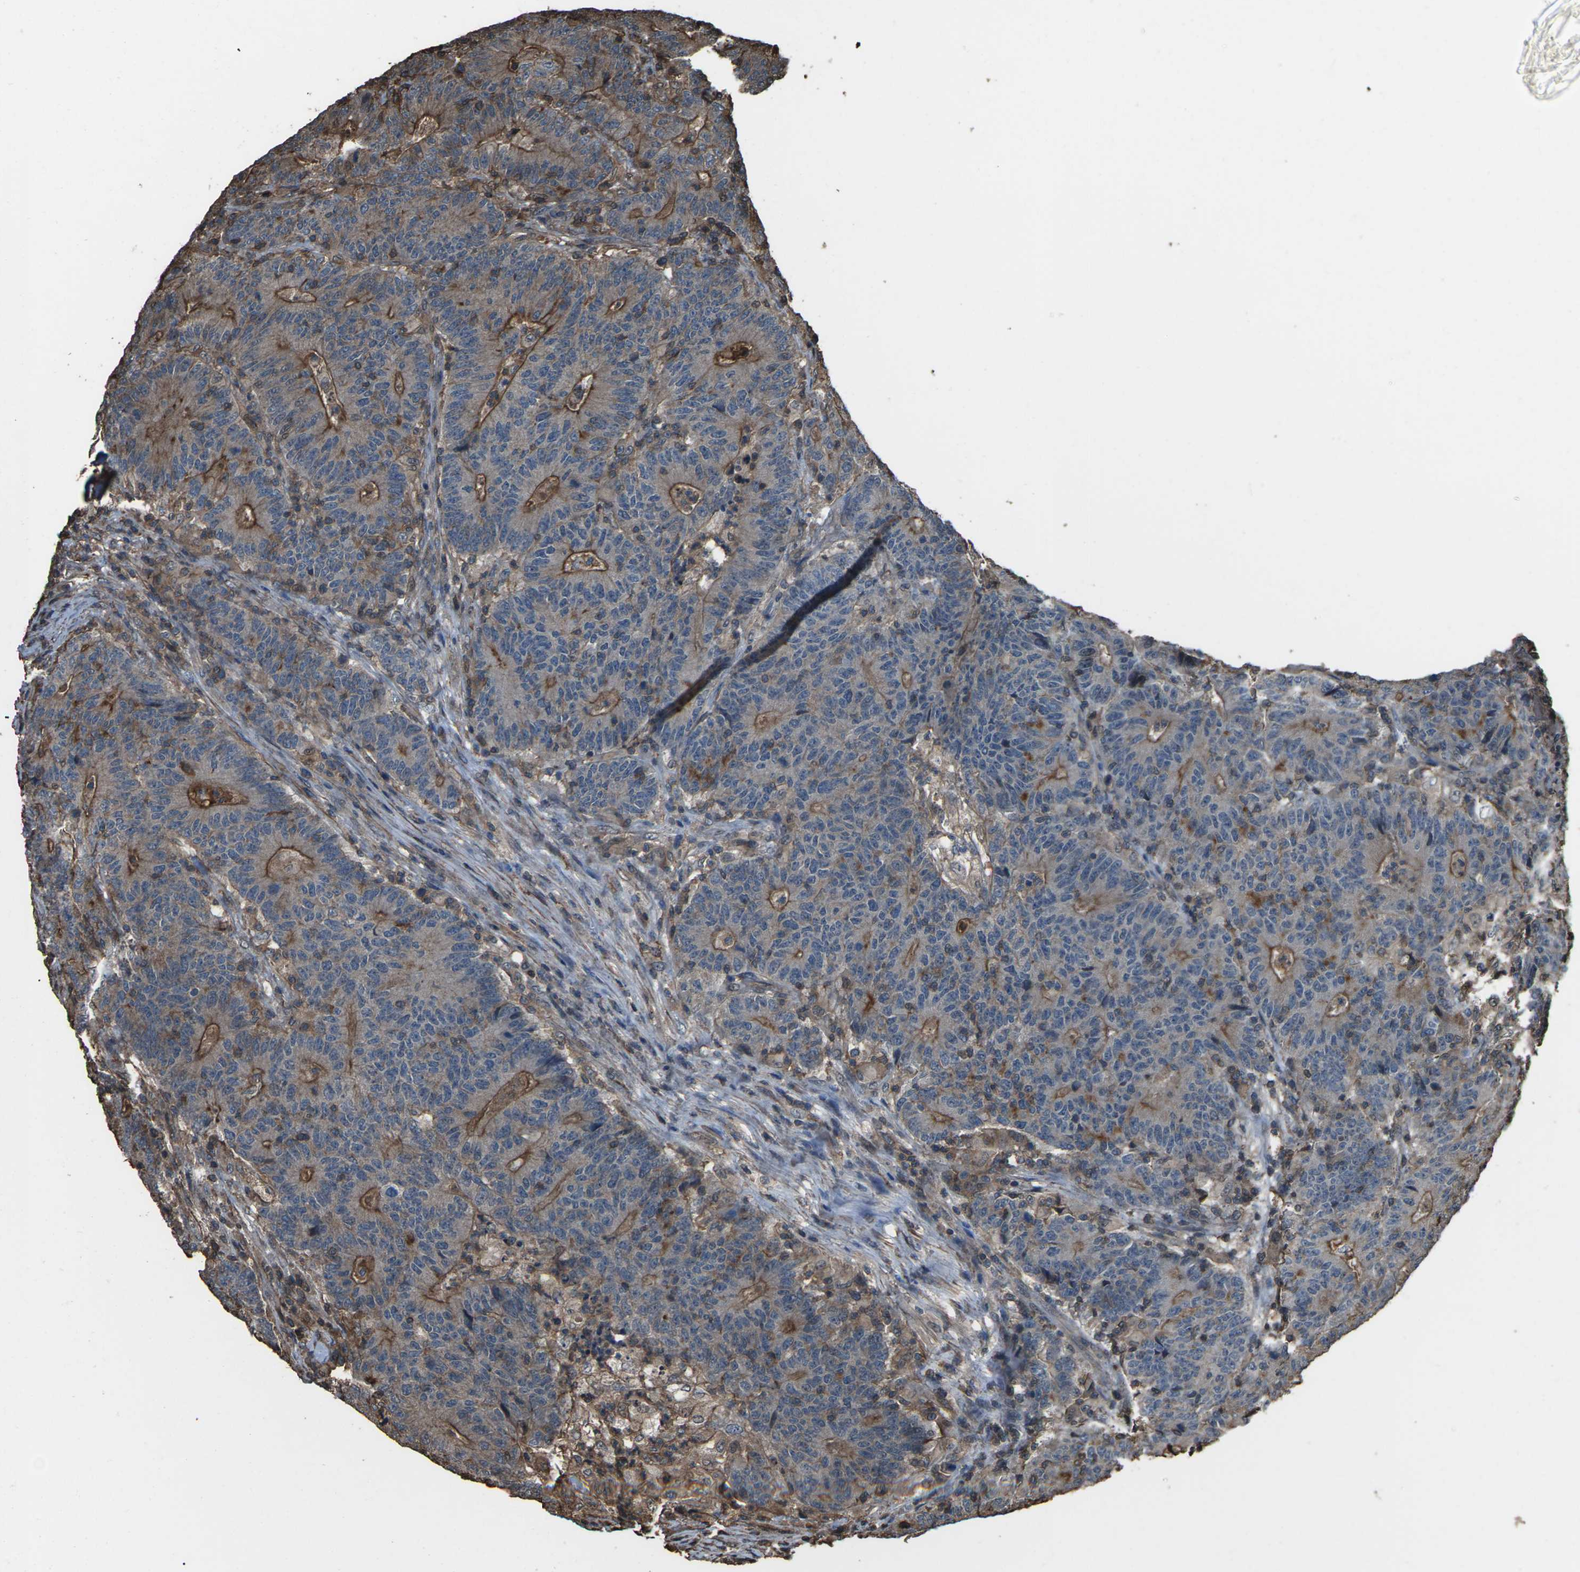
{"staining": {"intensity": "strong", "quantity": "25%-75%", "location": "cytoplasmic/membranous"}, "tissue": "colorectal cancer", "cell_type": "Tumor cells", "image_type": "cancer", "snomed": [{"axis": "morphology", "description": "Normal tissue, NOS"}, {"axis": "morphology", "description": "Adenocarcinoma, NOS"}, {"axis": "topography", "description": "Colon"}], "caption": "IHC (DAB (3,3'-diaminobenzidine)) staining of colorectal adenocarcinoma shows strong cytoplasmic/membranous protein expression in about 25%-75% of tumor cells.", "gene": "DHPS", "patient": {"sex": "female", "age": 75}}